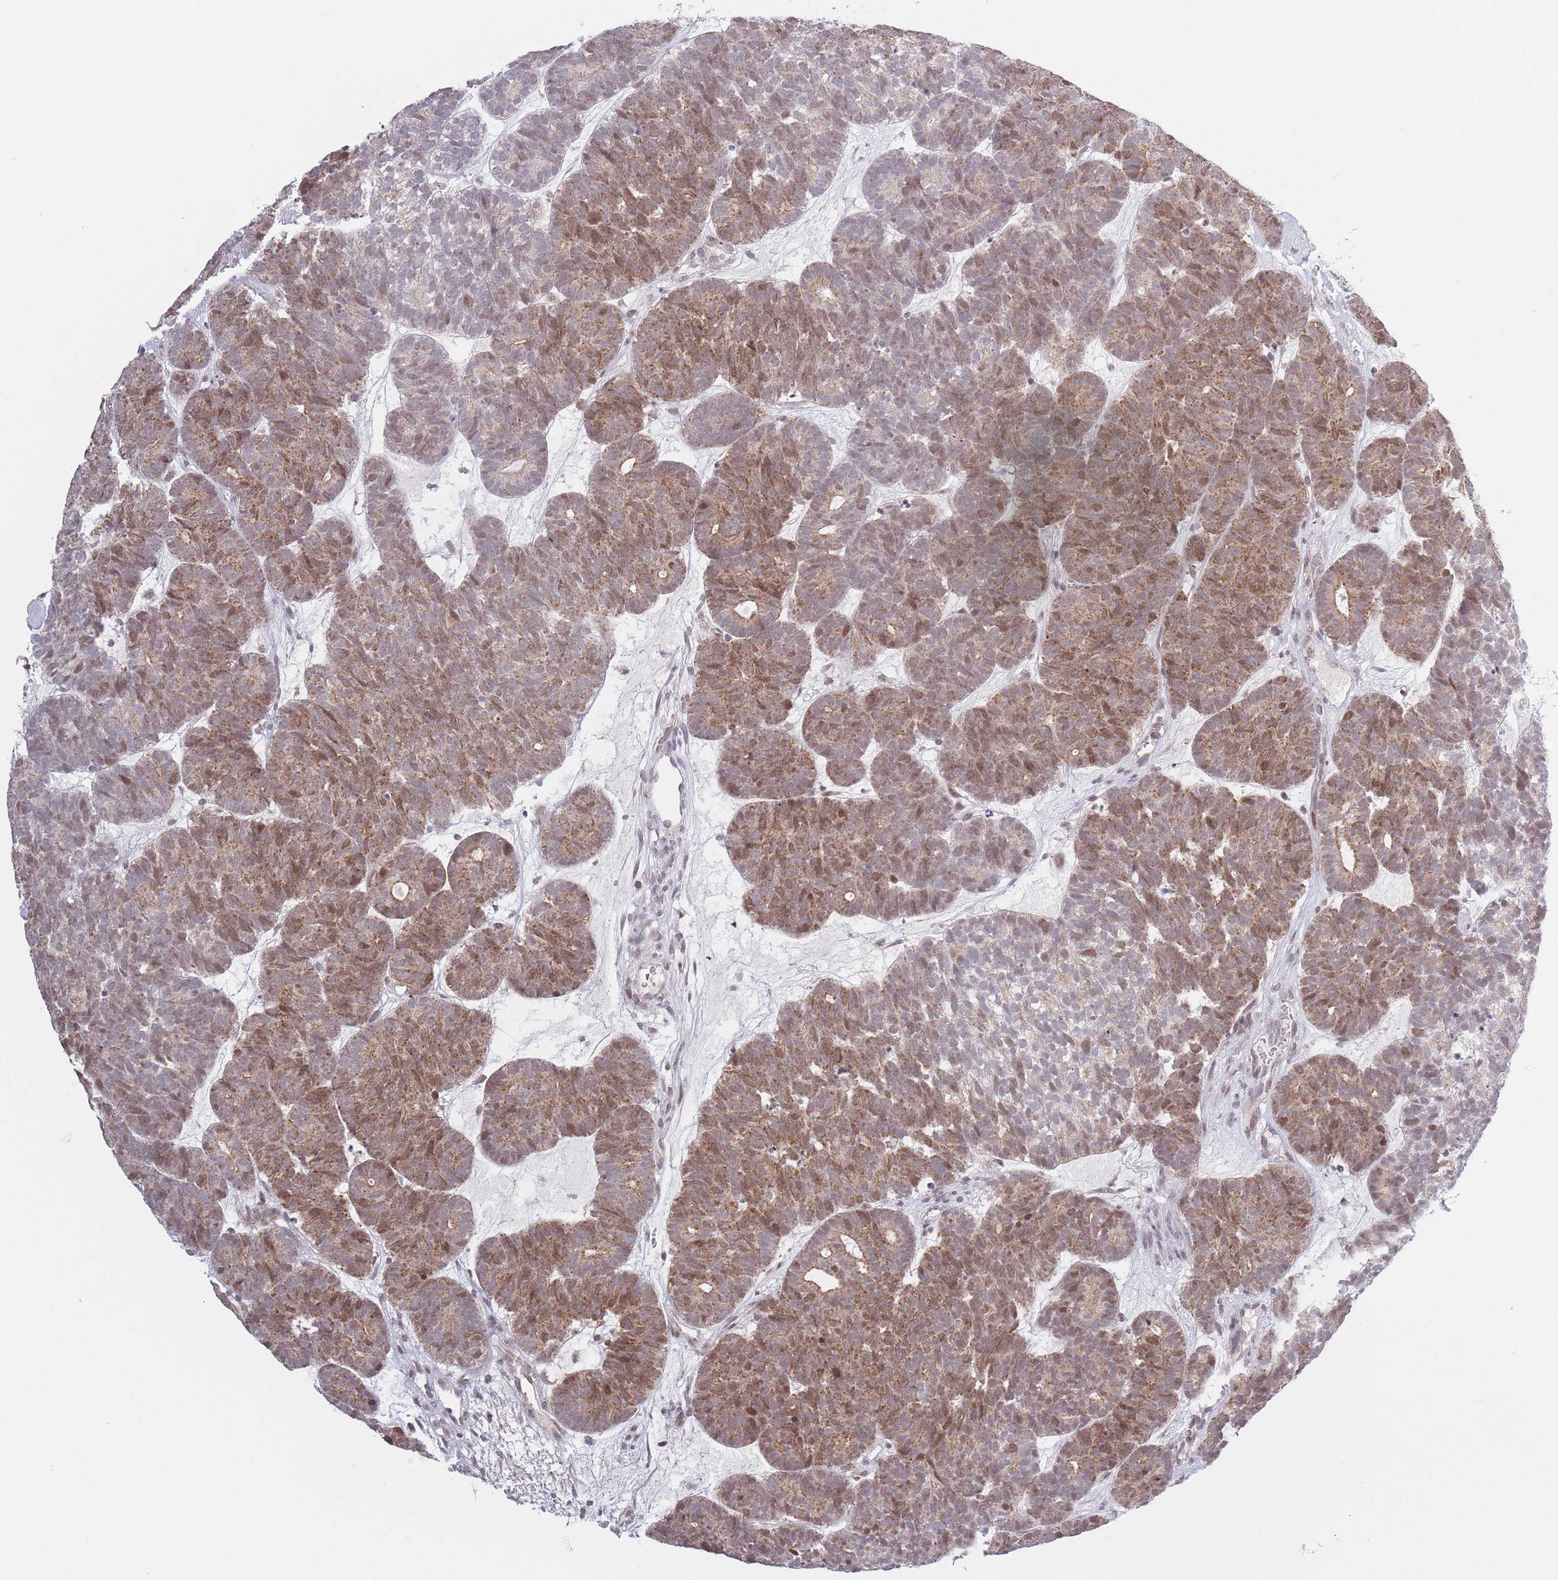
{"staining": {"intensity": "moderate", "quantity": ">75%", "location": "cytoplasmic/membranous,nuclear"}, "tissue": "head and neck cancer", "cell_type": "Tumor cells", "image_type": "cancer", "snomed": [{"axis": "morphology", "description": "Adenocarcinoma, NOS"}, {"axis": "topography", "description": "Head-Neck"}], "caption": "Brown immunohistochemical staining in human head and neck cancer (adenocarcinoma) demonstrates moderate cytoplasmic/membranous and nuclear positivity in about >75% of tumor cells.", "gene": "MRPL34", "patient": {"sex": "female", "age": 81}}